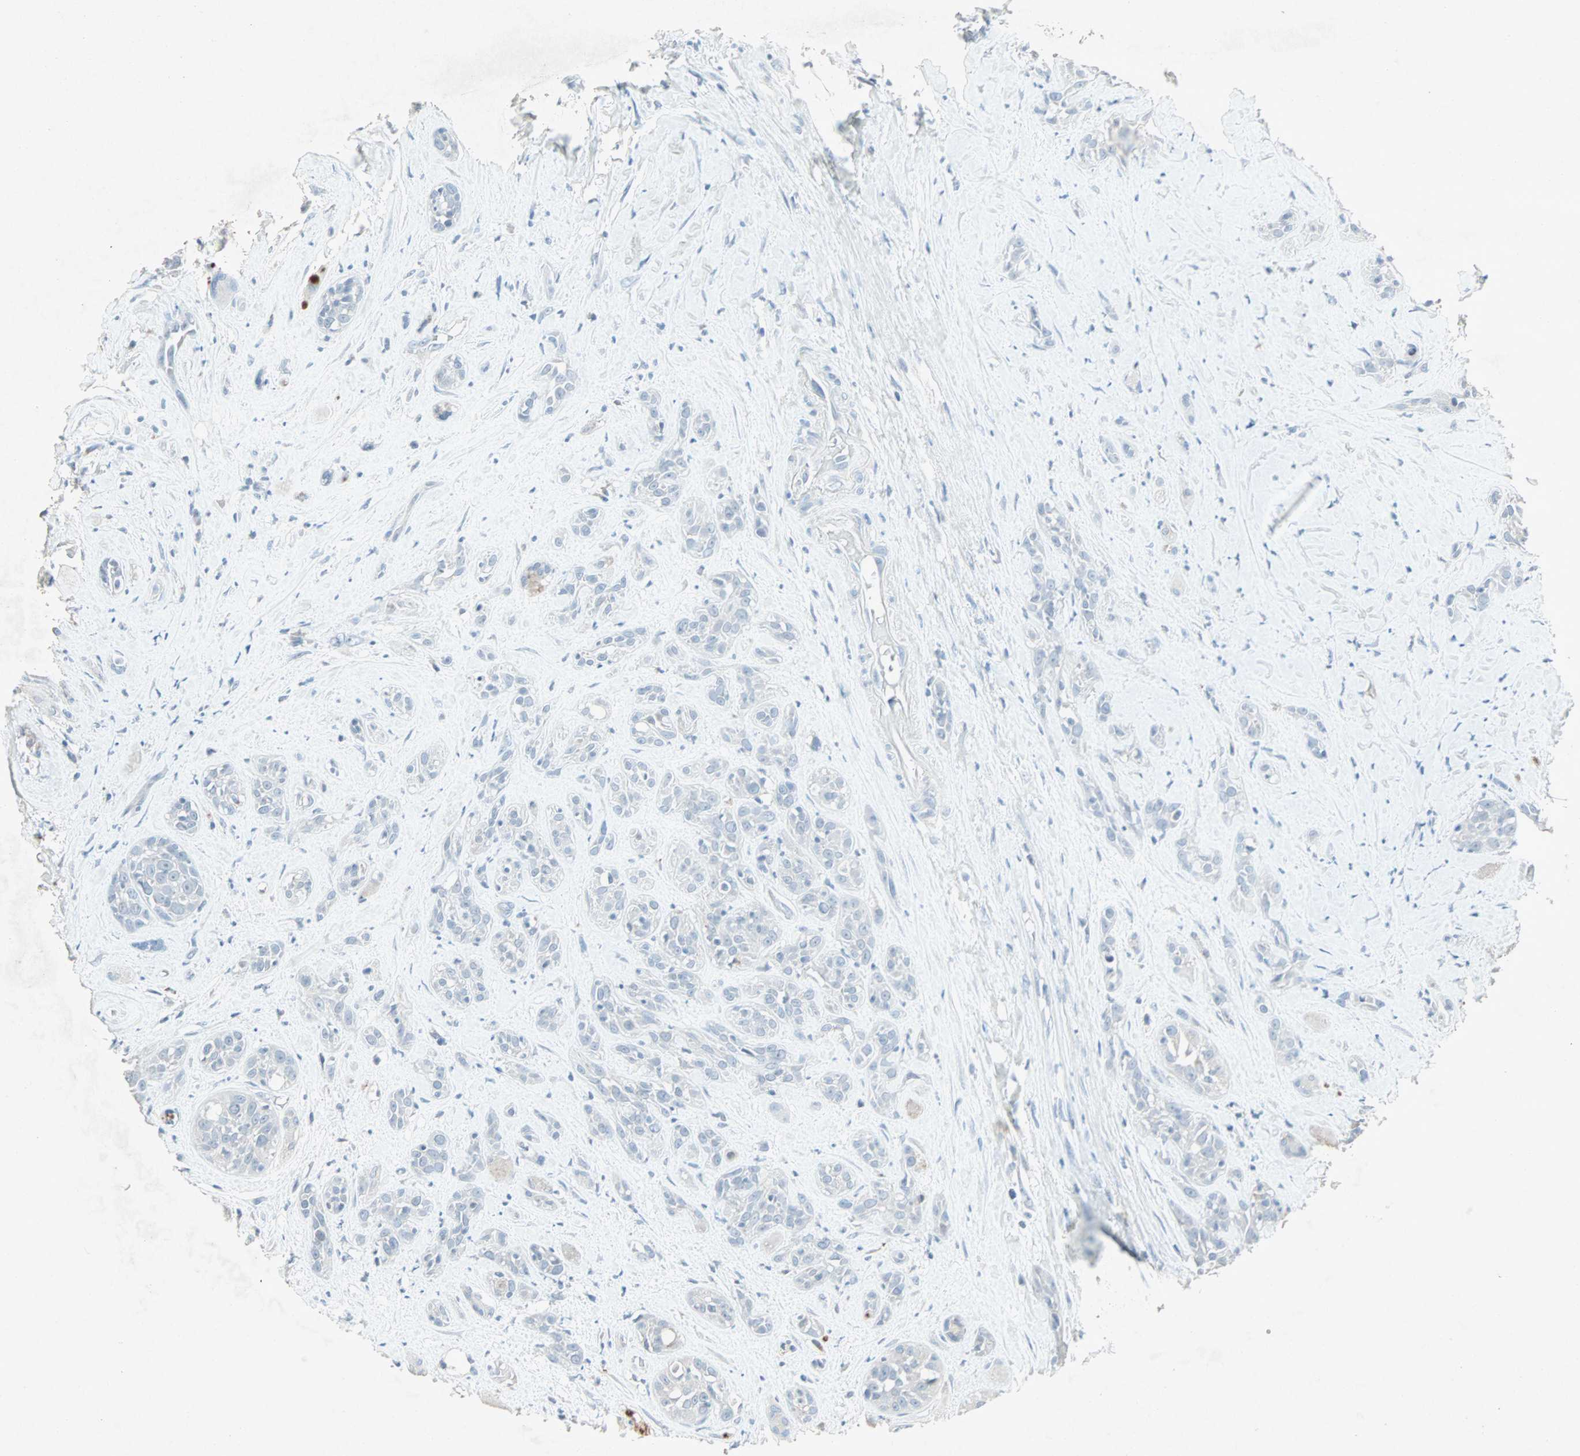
{"staining": {"intensity": "negative", "quantity": "none", "location": "none"}, "tissue": "head and neck cancer", "cell_type": "Tumor cells", "image_type": "cancer", "snomed": [{"axis": "morphology", "description": "Squamous cell carcinoma, NOS"}, {"axis": "topography", "description": "Head-Neck"}], "caption": "An IHC micrograph of head and neck cancer is shown. There is no staining in tumor cells of head and neck cancer. Brightfield microscopy of IHC stained with DAB (3,3'-diaminobenzidine) (brown) and hematoxylin (blue), captured at high magnification.", "gene": "LANCL3", "patient": {"sex": "male", "age": 62}}